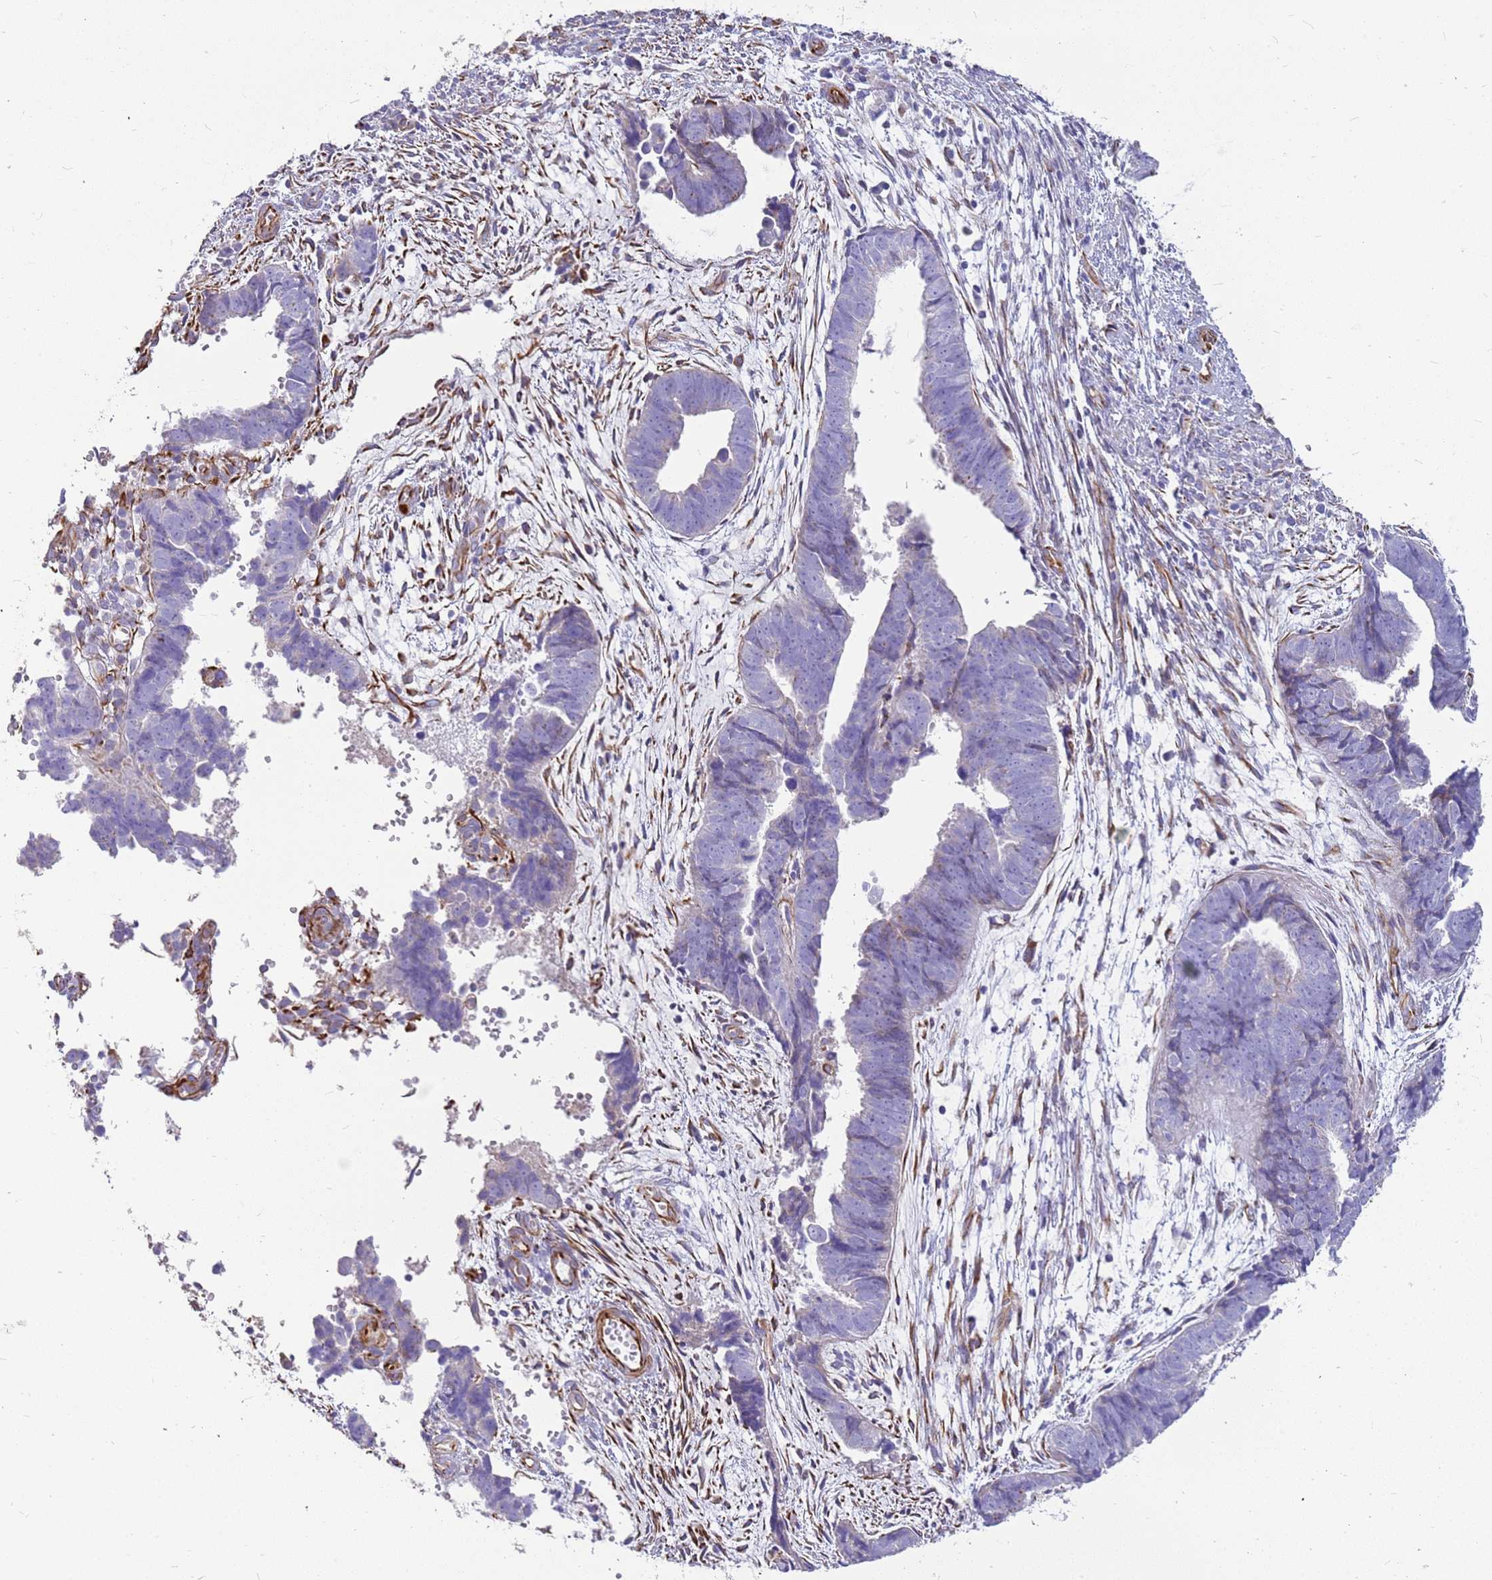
{"staining": {"intensity": "strong", "quantity": "<25%", "location": "cytoplasmic/membranous"}, "tissue": "endometrial cancer", "cell_type": "Tumor cells", "image_type": "cancer", "snomed": [{"axis": "morphology", "description": "Adenocarcinoma, NOS"}, {"axis": "topography", "description": "Endometrium"}], "caption": "Endometrial cancer stained with DAB (3,3'-diaminobenzidine) immunohistochemistry demonstrates medium levels of strong cytoplasmic/membranous staining in about <25% of tumor cells.", "gene": "ZDHHC1", "patient": {"sex": "female", "age": 75}}